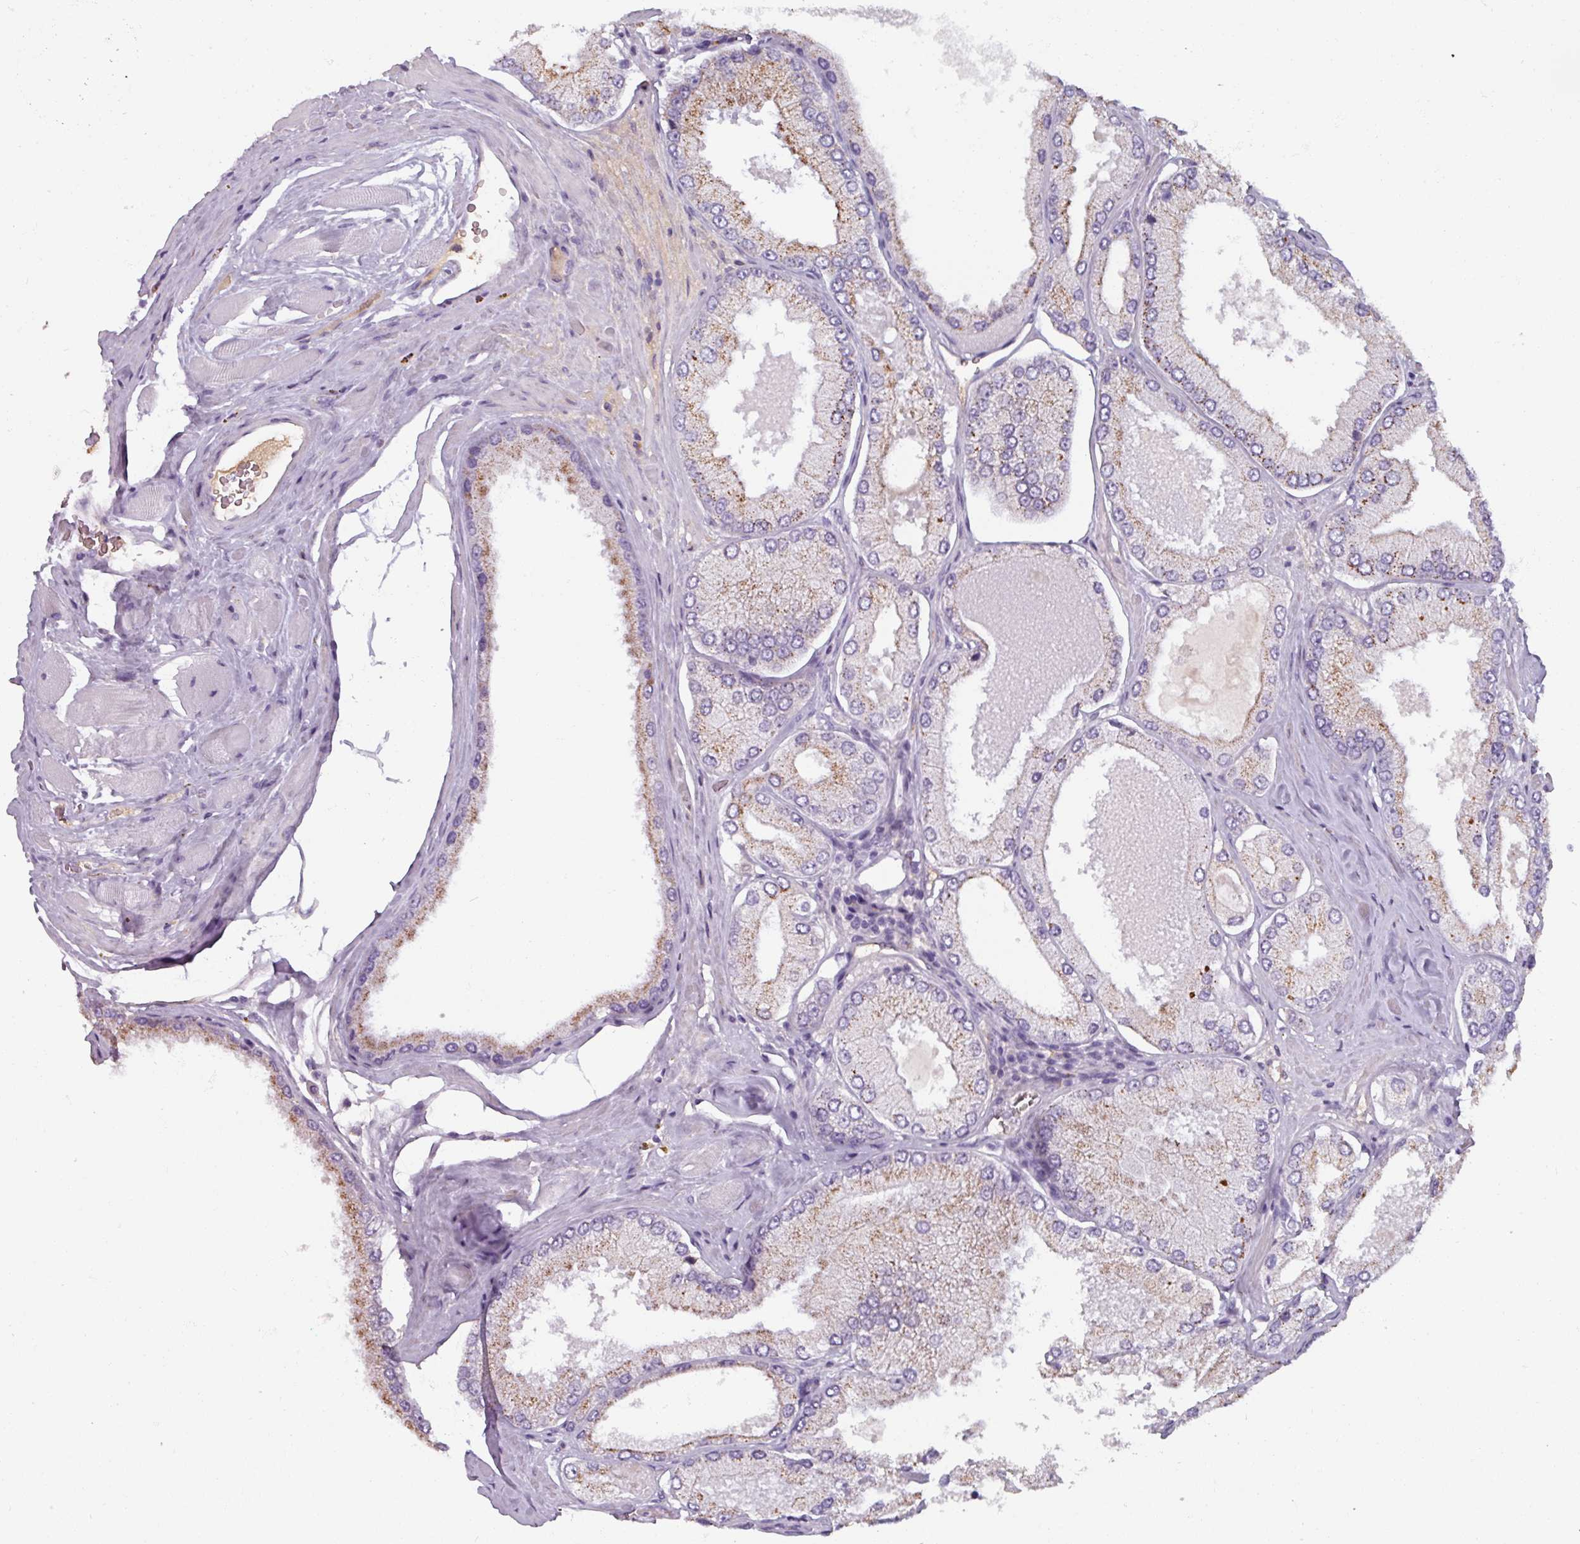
{"staining": {"intensity": "moderate", "quantity": "25%-75%", "location": "cytoplasmic/membranous"}, "tissue": "prostate cancer", "cell_type": "Tumor cells", "image_type": "cancer", "snomed": [{"axis": "morphology", "description": "Adenocarcinoma, Low grade"}, {"axis": "topography", "description": "Prostate"}], "caption": "Prostate cancer (low-grade adenocarcinoma) stained with a protein marker reveals moderate staining in tumor cells.", "gene": "SPESP1", "patient": {"sex": "male", "age": 42}}